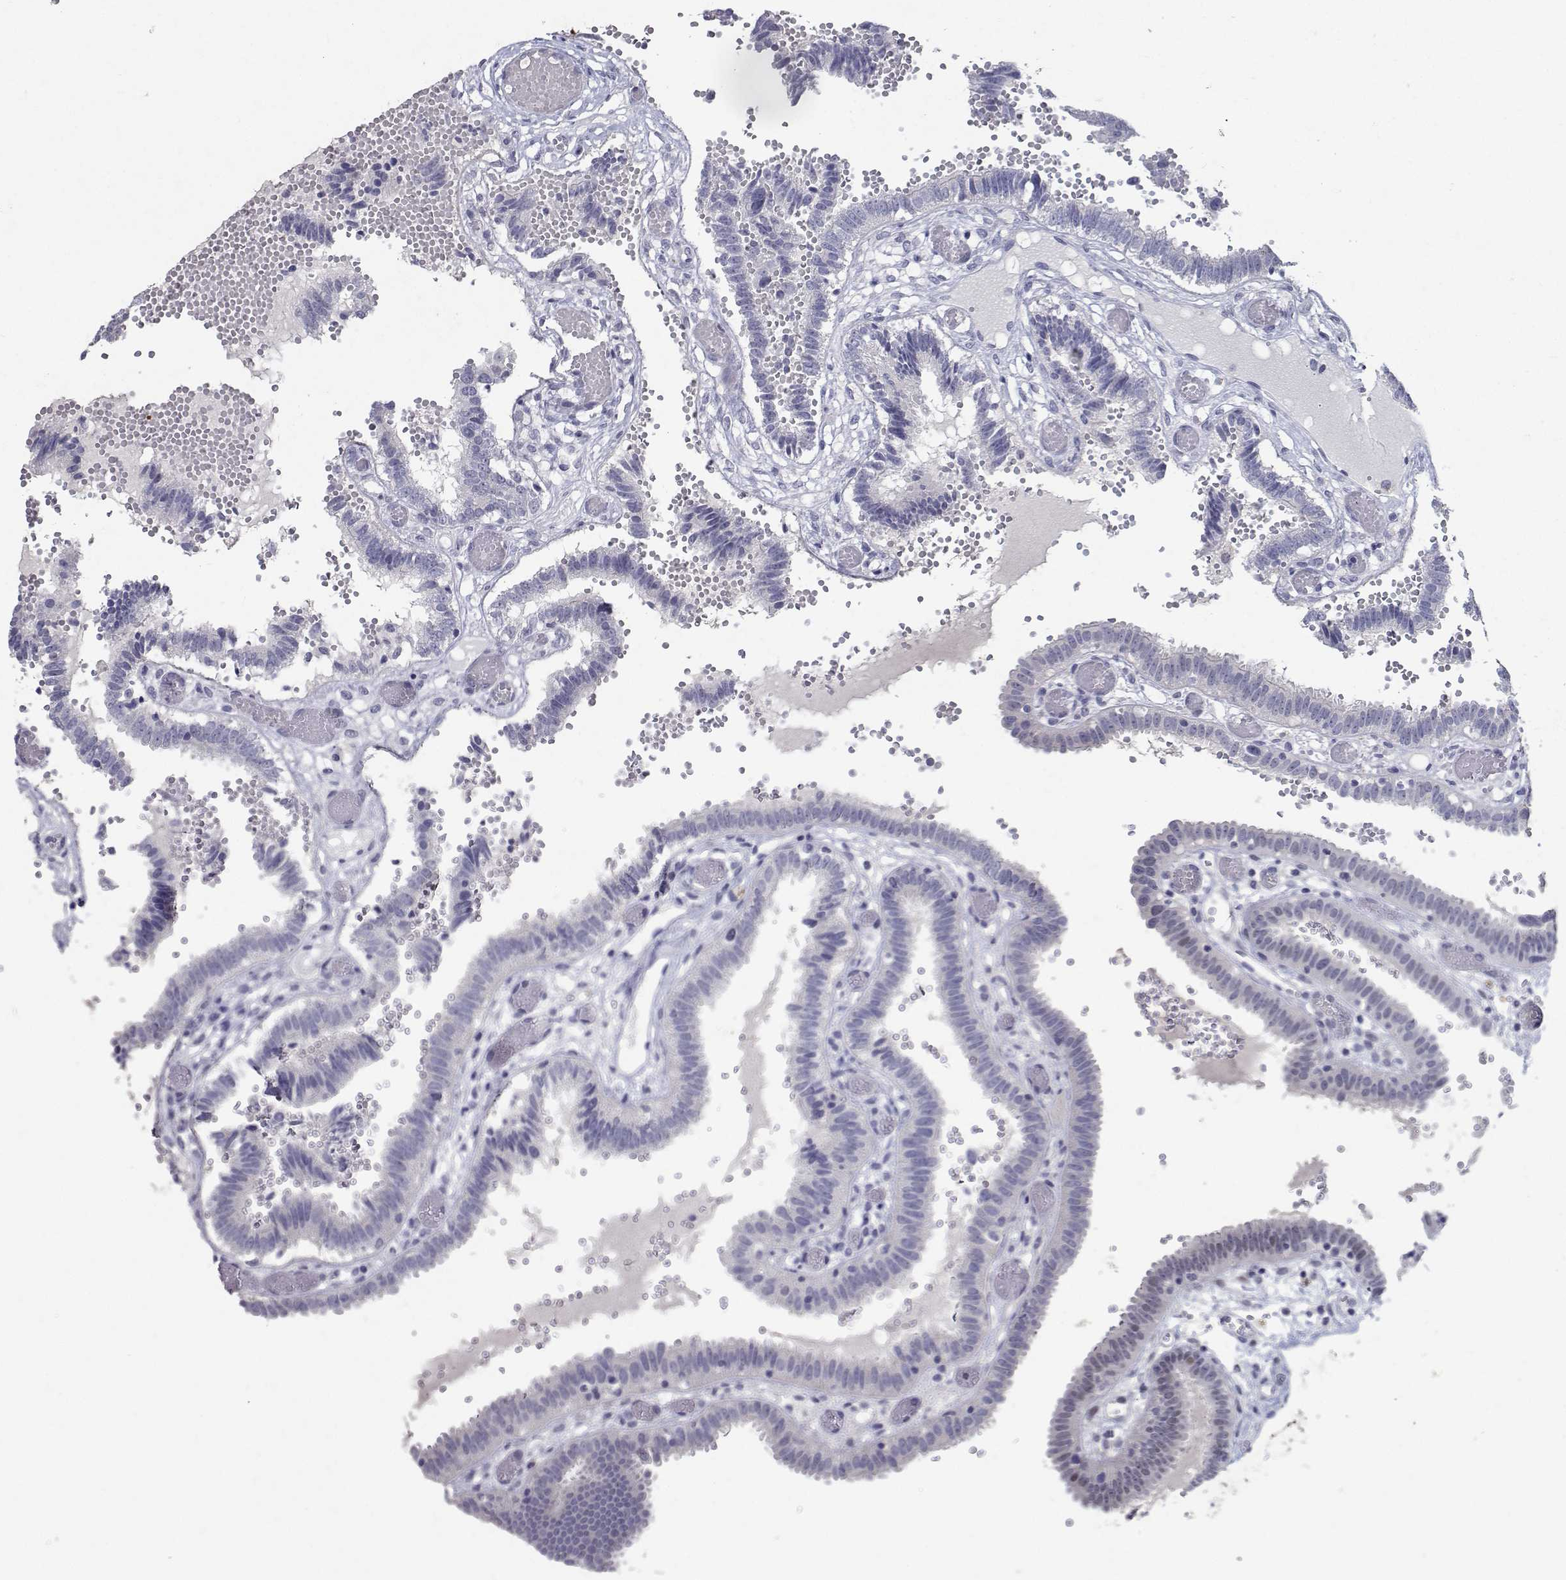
{"staining": {"intensity": "negative", "quantity": "none", "location": "none"}, "tissue": "fallopian tube", "cell_type": "Glandular cells", "image_type": "normal", "snomed": [{"axis": "morphology", "description": "Normal tissue, NOS"}, {"axis": "topography", "description": "Fallopian tube"}], "caption": "Immunohistochemistry (IHC) of unremarkable human fallopian tube exhibits no positivity in glandular cells. Brightfield microscopy of IHC stained with DAB (brown) and hematoxylin (blue), captured at high magnification.", "gene": "RBPJL", "patient": {"sex": "female", "age": 37}}